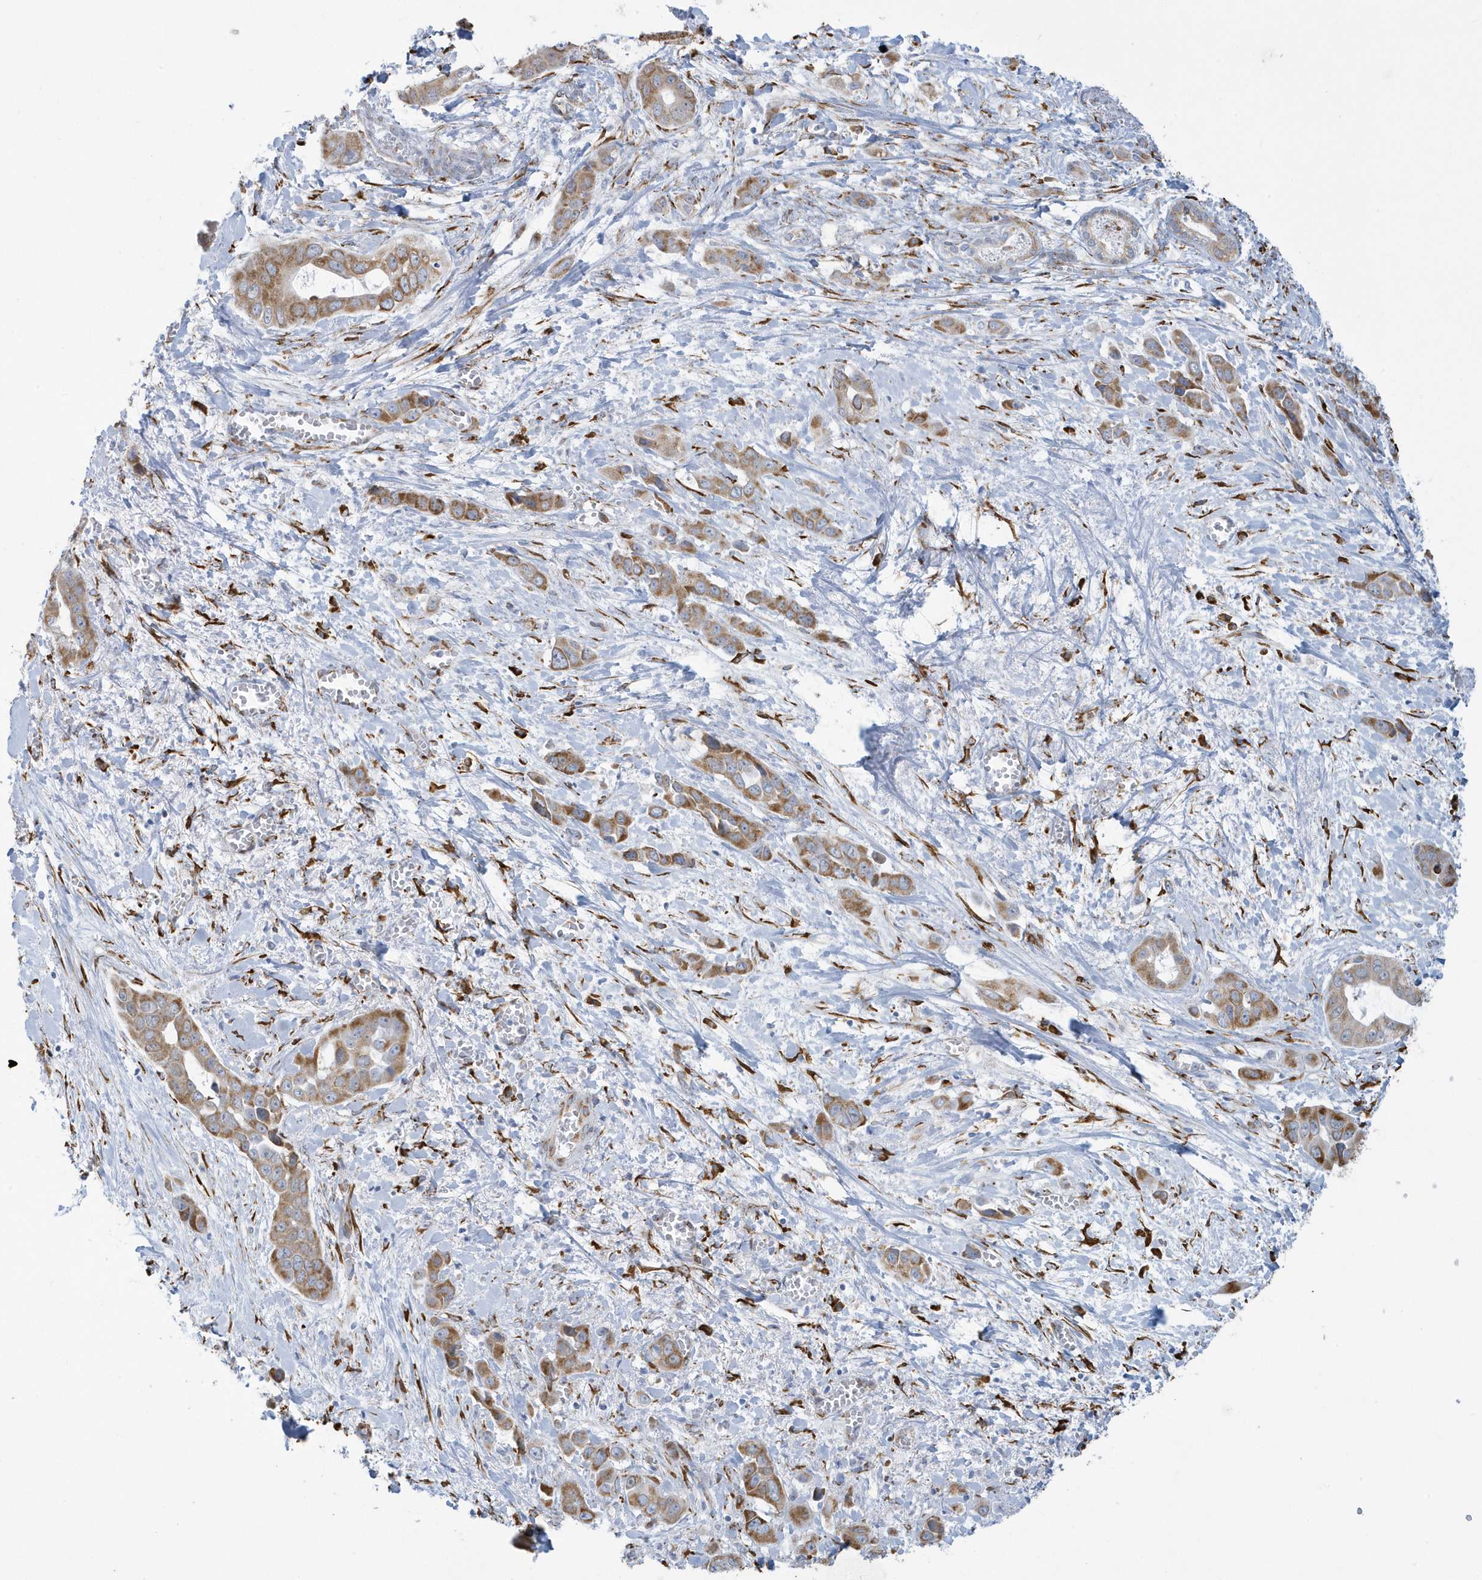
{"staining": {"intensity": "moderate", "quantity": ">75%", "location": "cytoplasmic/membranous"}, "tissue": "liver cancer", "cell_type": "Tumor cells", "image_type": "cancer", "snomed": [{"axis": "morphology", "description": "Cholangiocarcinoma"}, {"axis": "topography", "description": "Liver"}], "caption": "Brown immunohistochemical staining in human liver cholangiocarcinoma reveals moderate cytoplasmic/membranous positivity in approximately >75% of tumor cells. (Brightfield microscopy of DAB IHC at high magnification).", "gene": "DCAF1", "patient": {"sex": "female", "age": 52}}